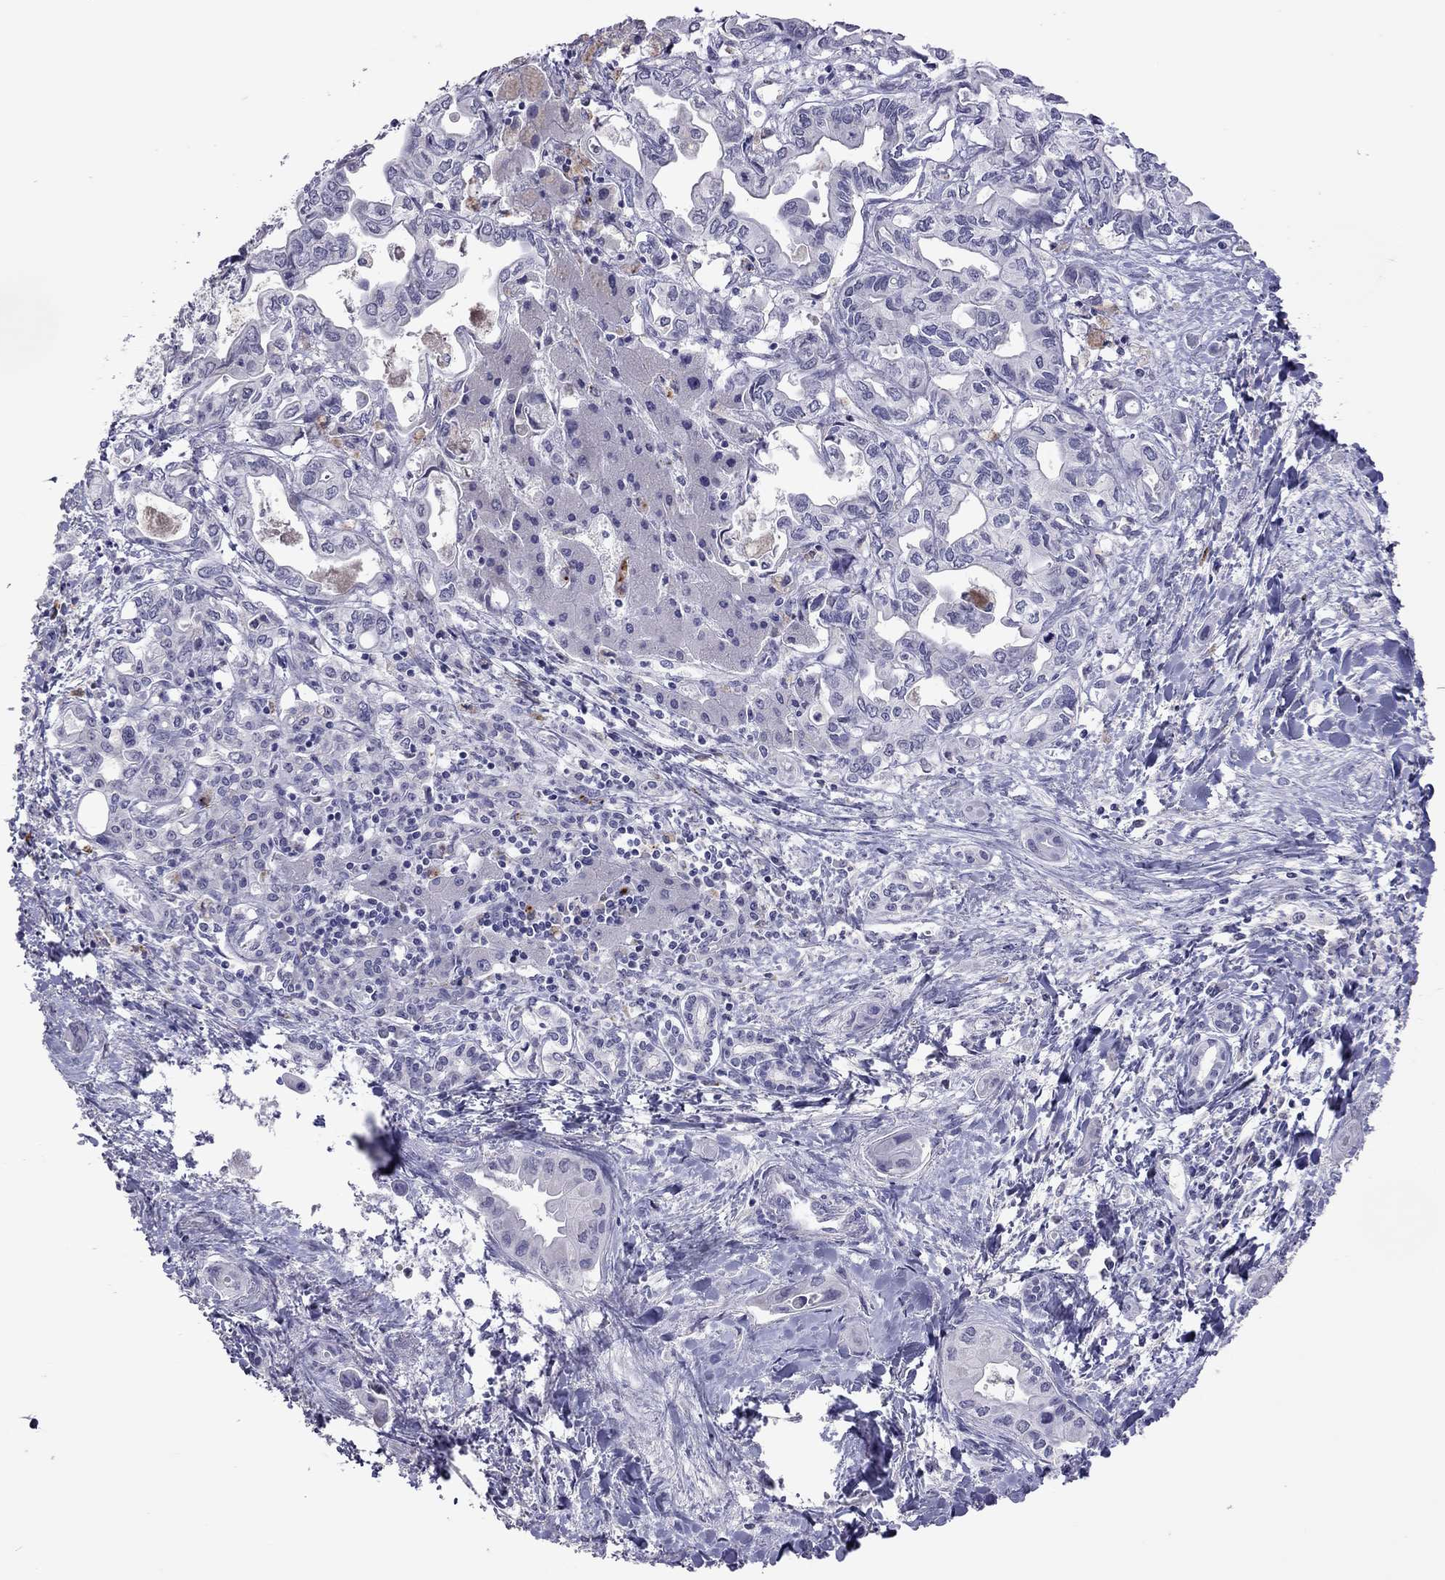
{"staining": {"intensity": "negative", "quantity": "none", "location": "none"}, "tissue": "liver cancer", "cell_type": "Tumor cells", "image_type": "cancer", "snomed": [{"axis": "morphology", "description": "Cholangiocarcinoma"}, {"axis": "topography", "description": "Liver"}], "caption": "There is no significant staining in tumor cells of liver cancer (cholangiocarcinoma). Nuclei are stained in blue.", "gene": "SLAMF1", "patient": {"sex": "female", "age": 64}}